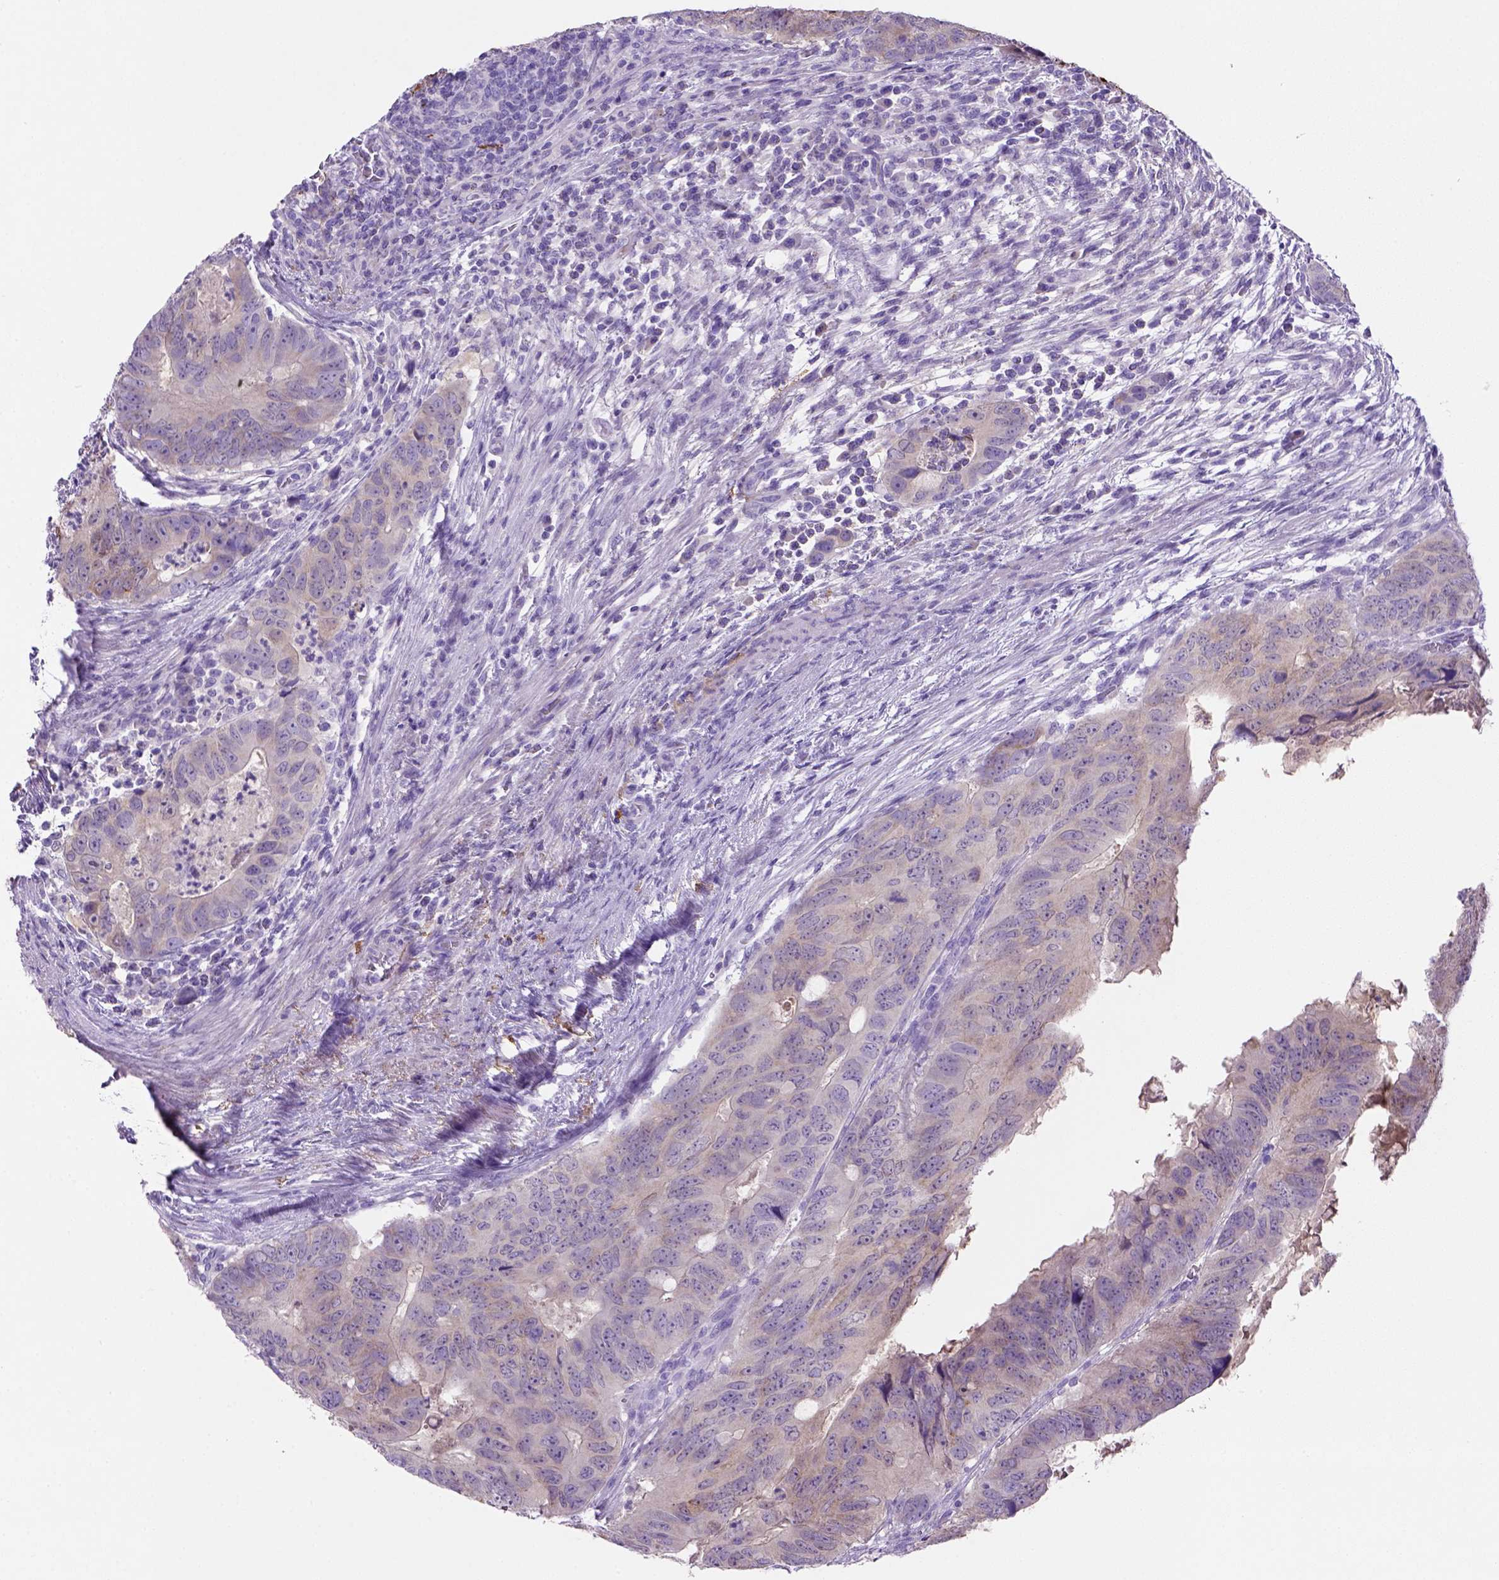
{"staining": {"intensity": "weak", "quantity": "<25%", "location": "cytoplasmic/membranous"}, "tissue": "colorectal cancer", "cell_type": "Tumor cells", "image_type": "cancer", "snomed": [{"axis": "morphology", "description": "Adenocarcinoma, NOS"}, {"axis": "topography", "description": "Colon"}], "caption": "High power microscopy histopathology image of an IHC micrograph of colorectal adenocarcinoma, revealing no significant staining in tumor cells.", "gene": "SIRPD", "patient": {"sex": "male", "age": 79}}